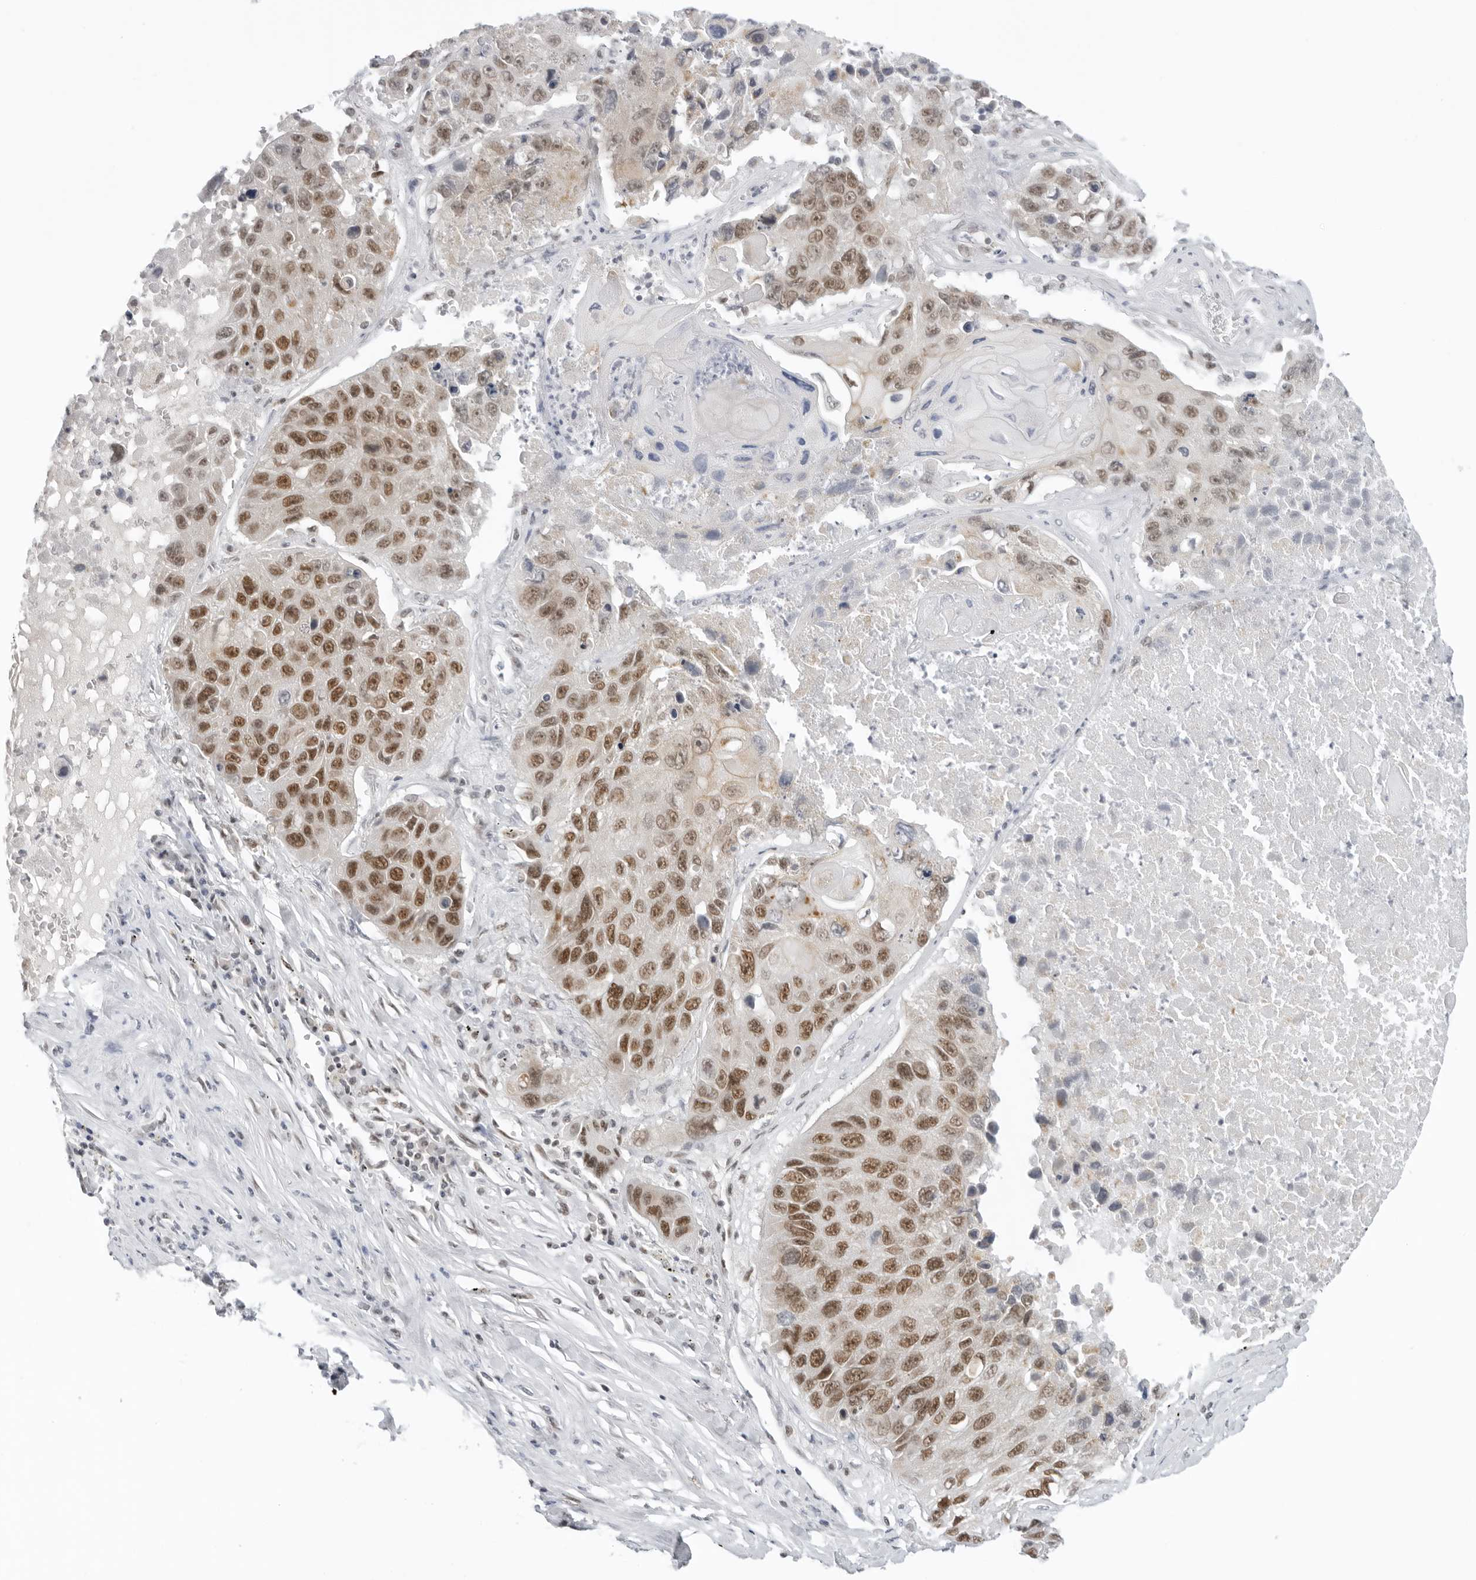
{"staining": {"intensity": "moderate", "quantity": ">75%", "location": "nuclear"}, "tissue": "lung cancer", "cell_type": "Tumor cells", "image_type": "cancer", "snomed": [{"axis": "morphology", "description": "Squamous cell carcinoma, NOS"}, {"axis": "topography", "description": "Lung"}], "caption": "Brown immunohistochemical staining in human lung cancer (squamous cell carcinoma) displays moderate nuclear staining in about >75% of tumor cells.", "gene": "FOXK2", "patient": {"sex": "male", "age": 61}}